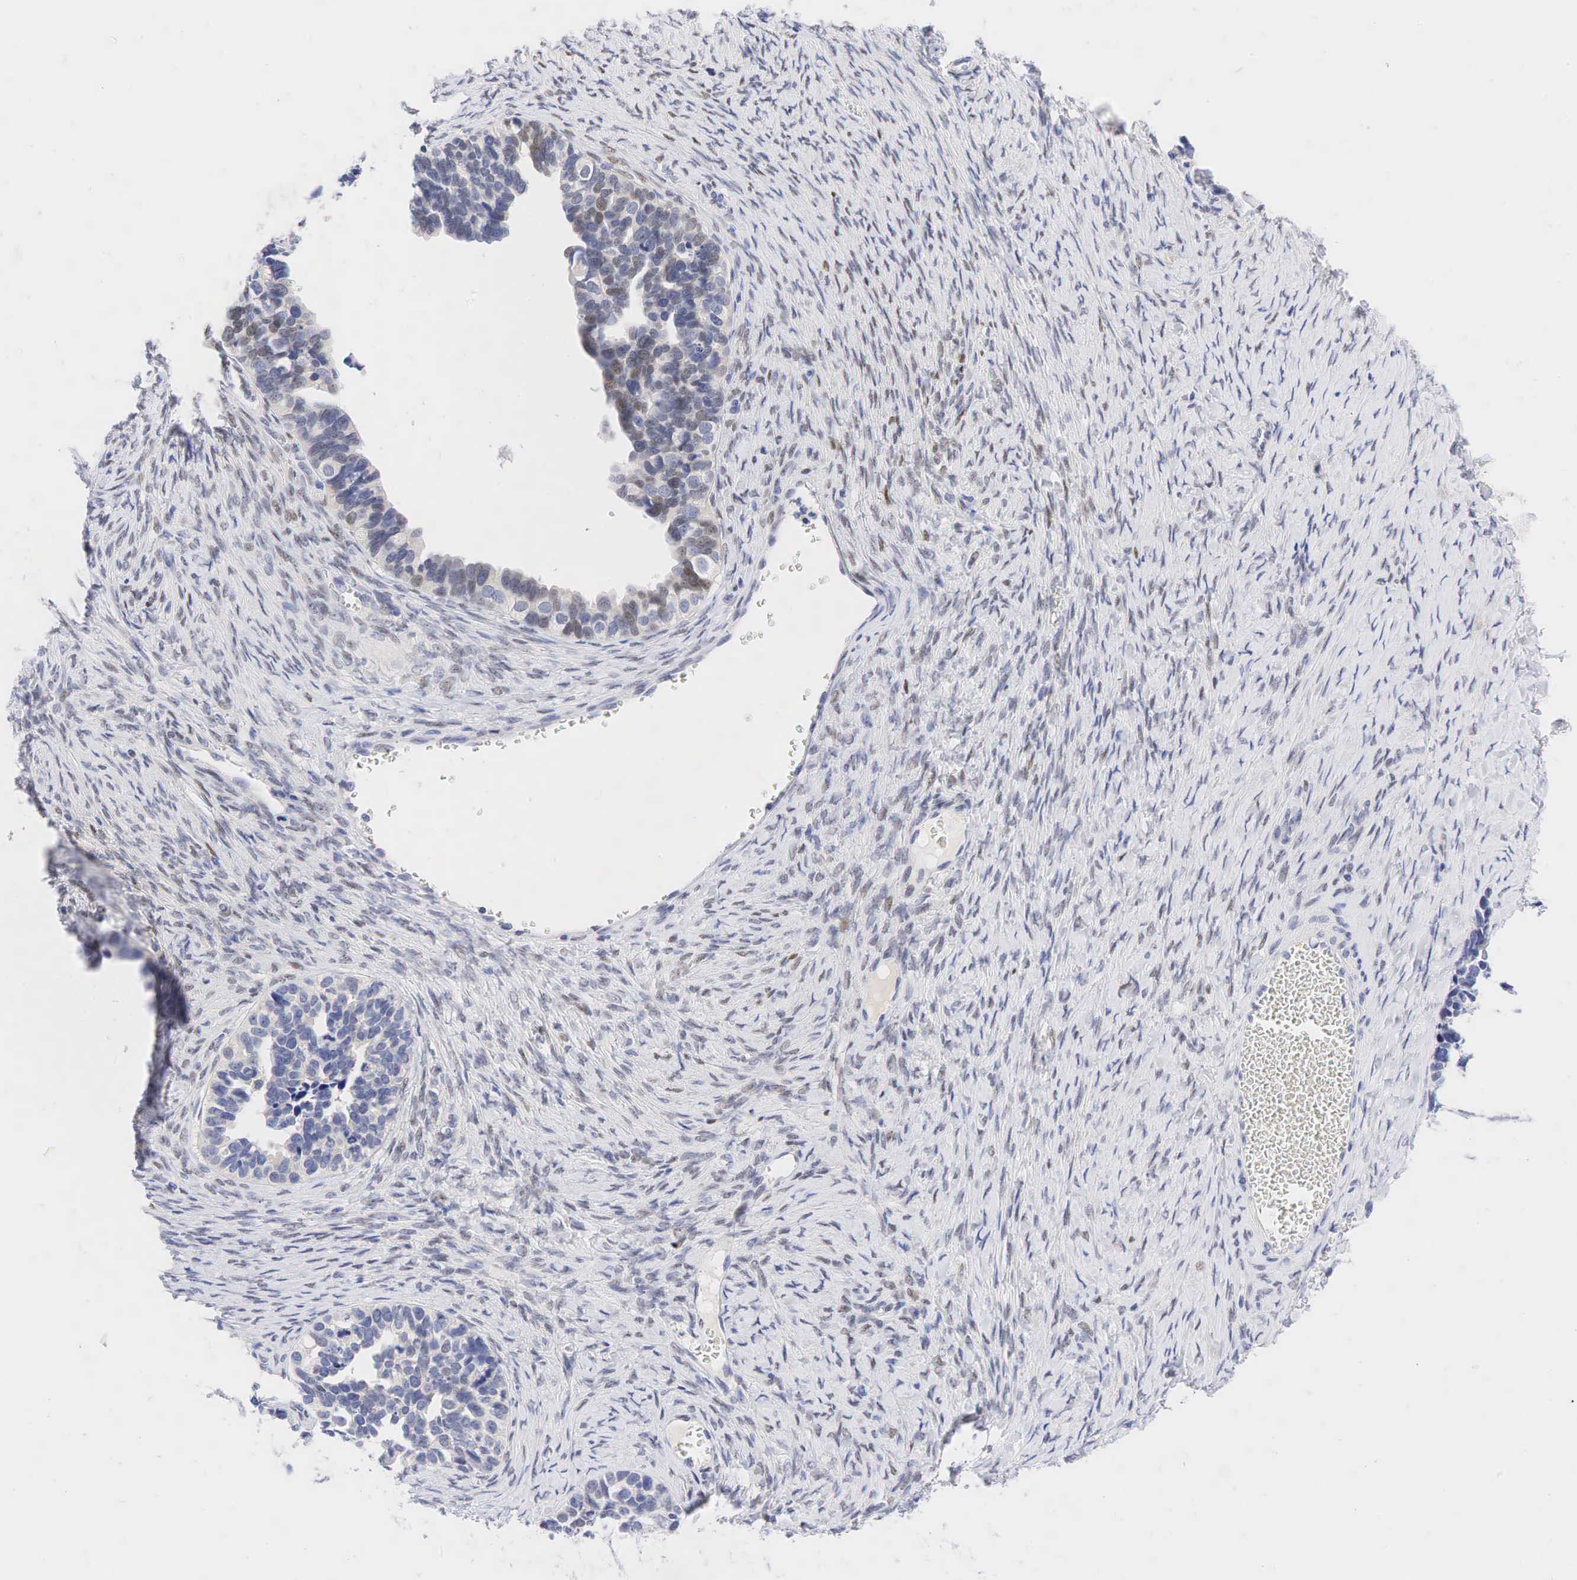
{"staining": {"intensity": "weak", "quantity": "<25%", "location": "nuclear"}, "tissue": "ovarian cancer", "cell_type": "Tumor cells", "image_type": "cancer", "snomed": [{"axis": "morphology", "description": "Cystadenocarcinoma, serous, NOS"}, {"axis": "topography", "description": "Ovary"}], "caption": "This is an immunohistochemistry (IHC) photomicrograph of ovarian serous cystadenocarcinoma. There is no expression in tumor cells.", "gene": "AR", "patient": {"sex": "female", "age": 77}}